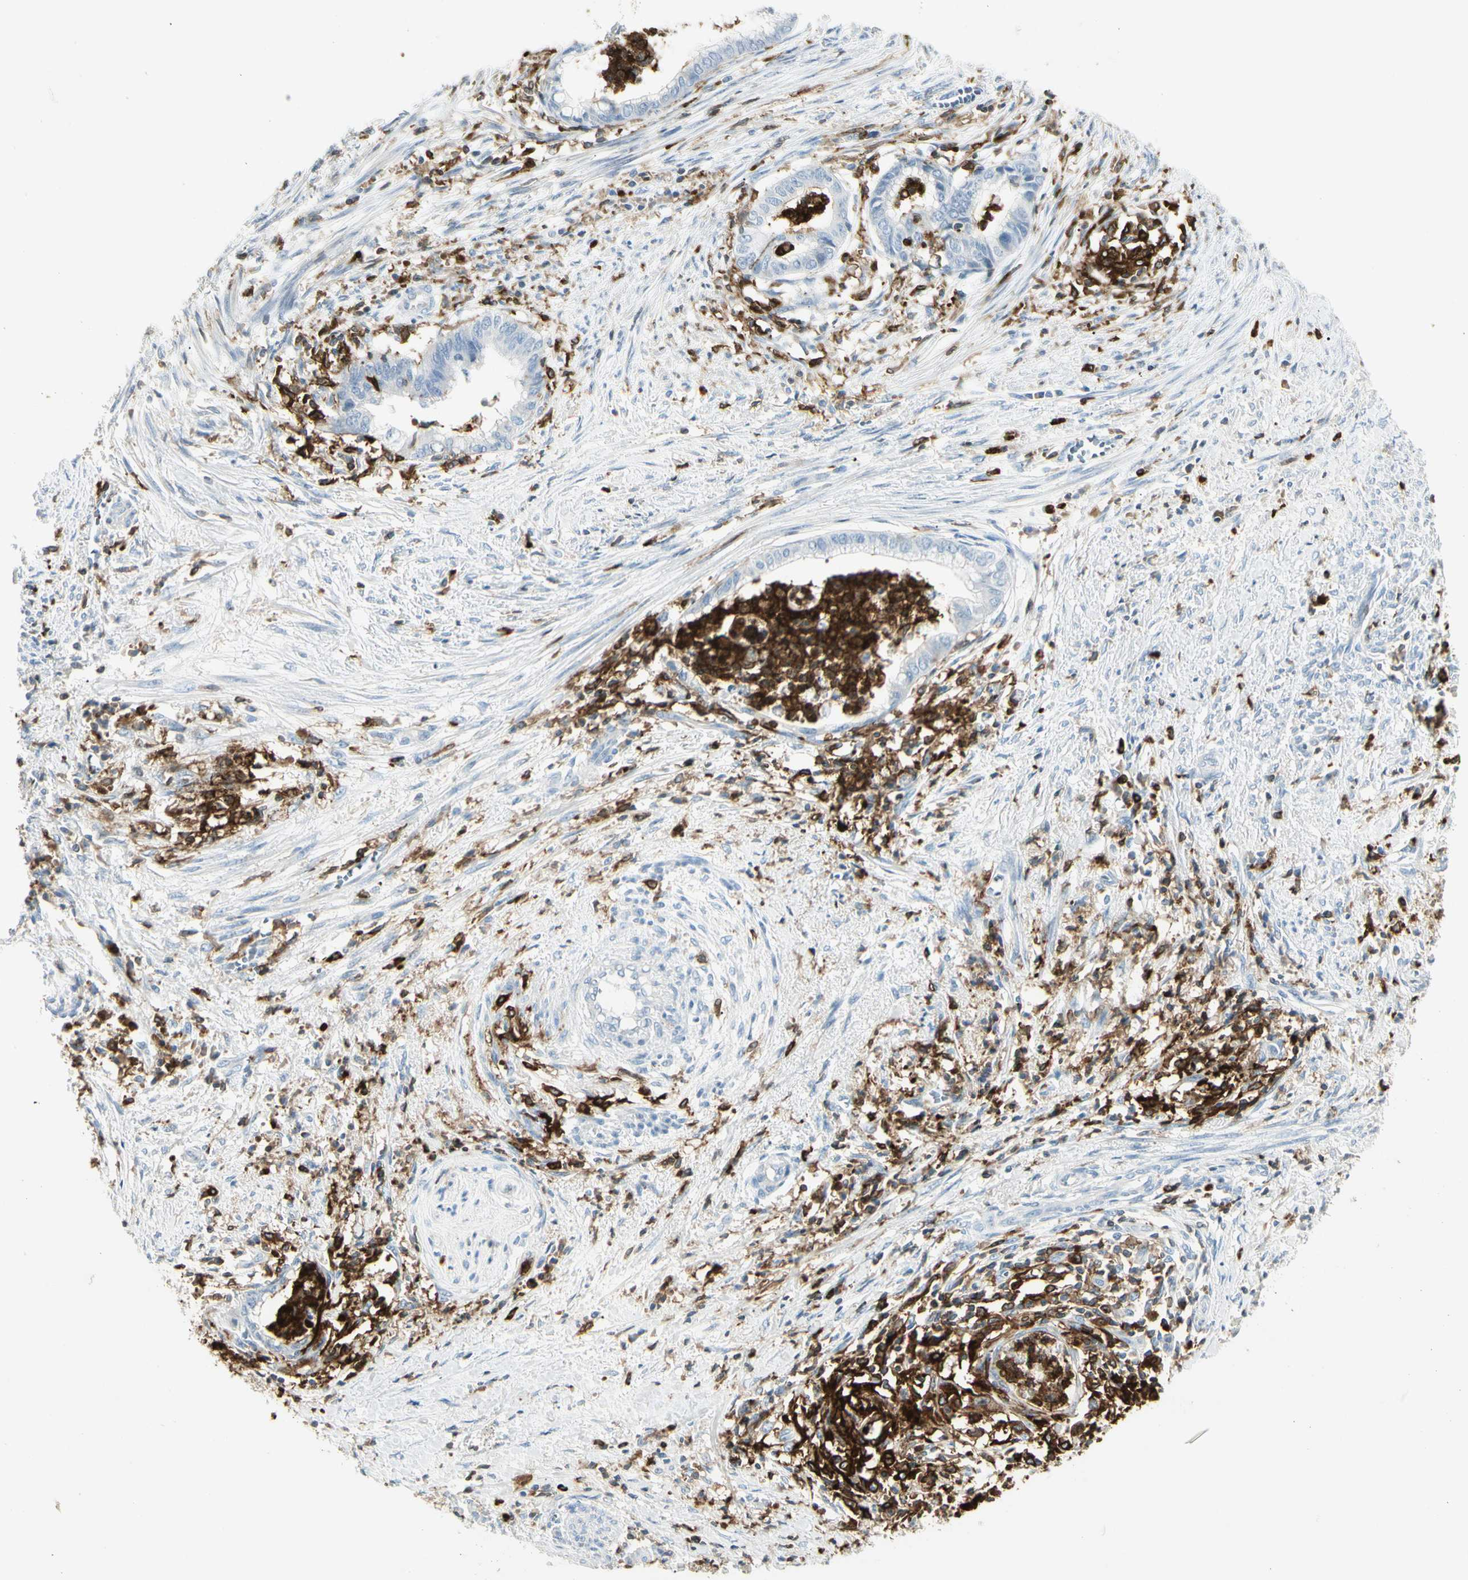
{"staining": {"intensity": "negative", "quantity": "none", "location": "none"}, "tissue": "endometrial cancer", "cell_type": "Tumor cells", "image_type": "cancer", "snomed": [{"axis": "morphology", "description": "Necrosis, NOS"}, {"axis": "morphology", "description": "Adenocarcinoma, NOS"}, {"axis": "topography", "description": "Endometrium"}], "caption": "Immunohistochemistry (IHC) of adenocarcinoma (endometrial) displays no expression in tumor cells.", "gene": "ITGB2", "patient": {"sex": "female", "age": 79}}